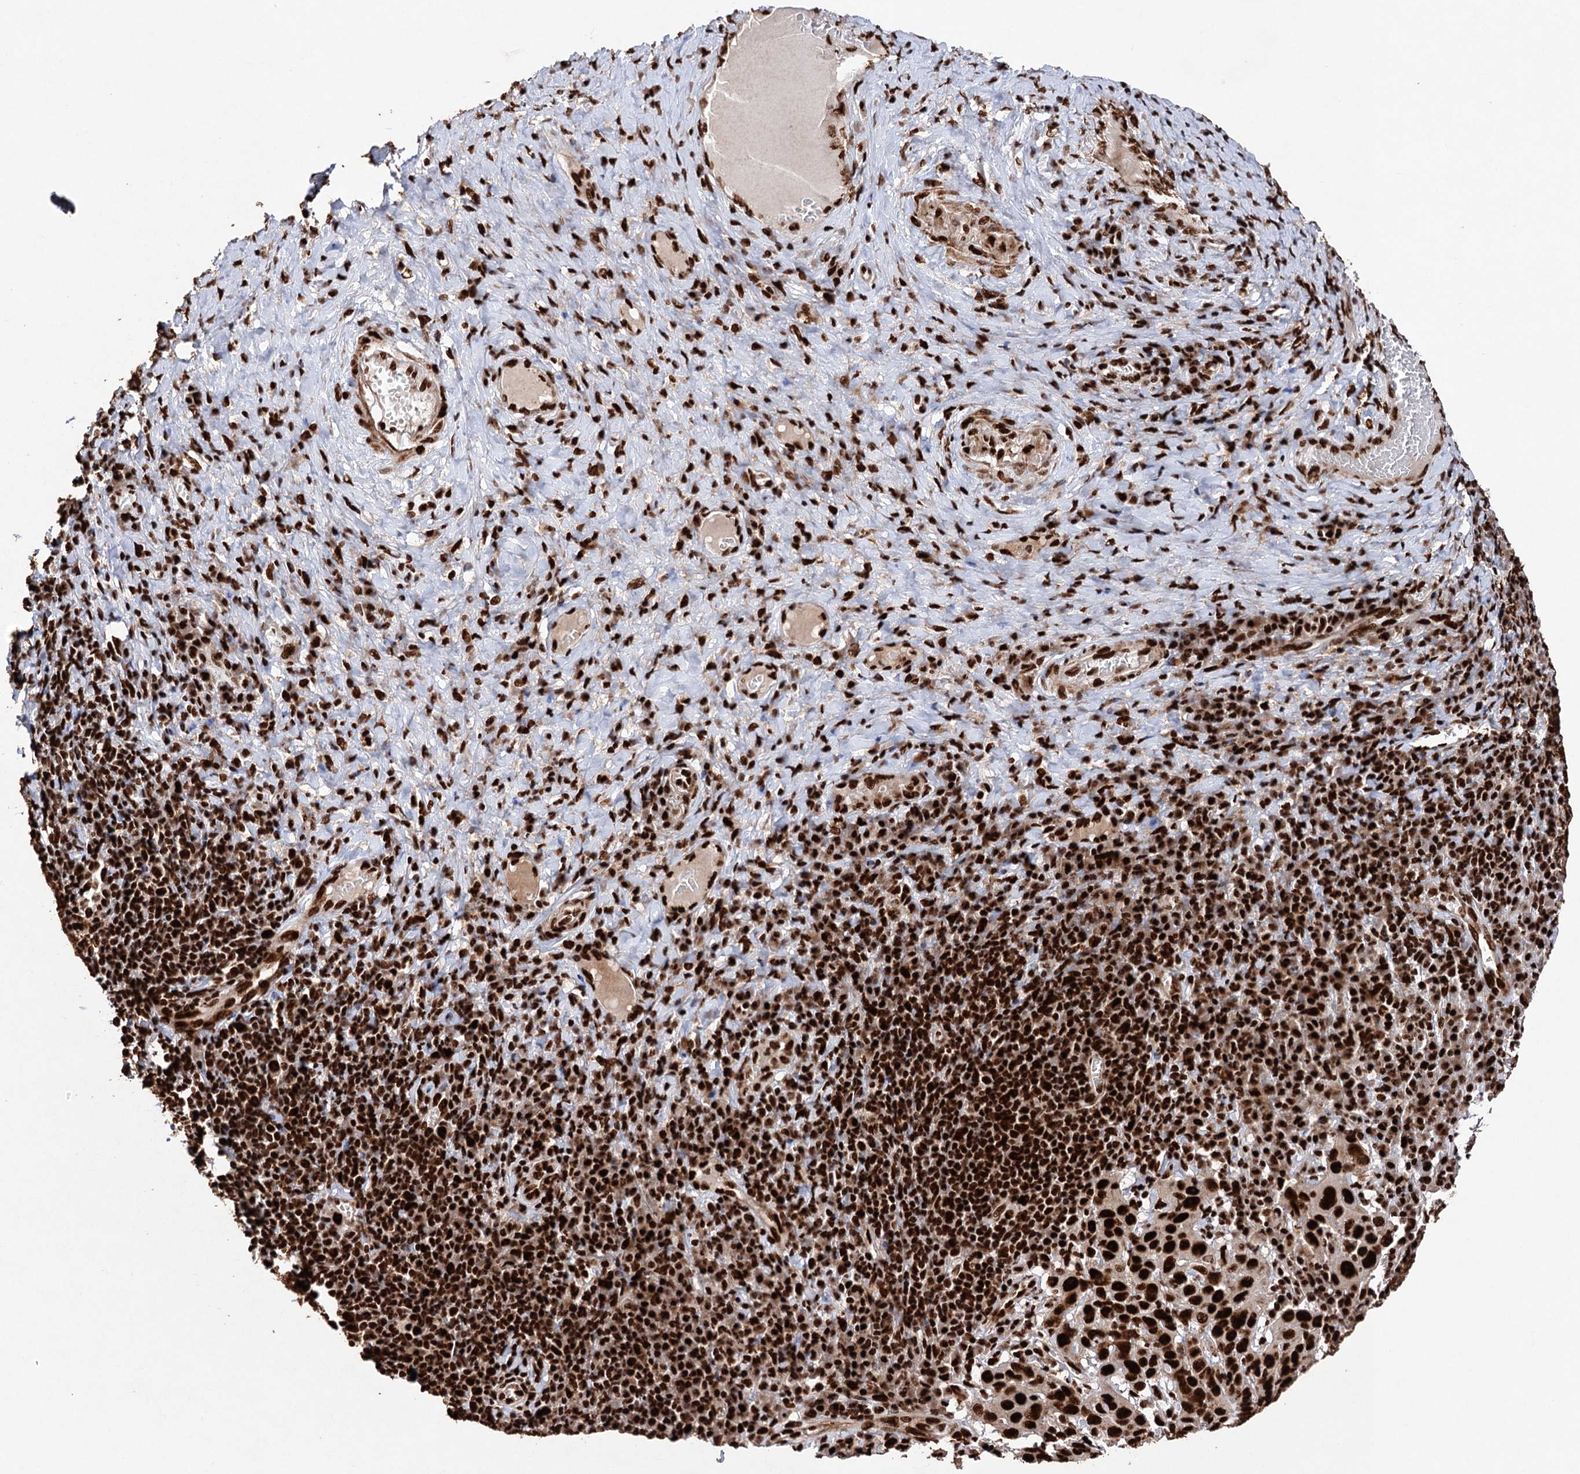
{"staining": {"intensity": "strong", "quantity": ">75%", "location": "nuclear"}, "tissue": "cervical cancer", "cell_type": "Tumor cells", "image_type": "cancer", "snomed": [{"axis": "morphology", "description": "Squamous cell carcinoma, NOS"}, {"axis": "topography", "description": "Cervix"}], "caption": "Squamous cell carcinoma (cervical) tissue reveals strong nuclear positivity in approximately >75% of tumor cells, visualized by immunohistochemistry.", "gene": "MATR3", "patient": {"sex": "female", "age": 46}}